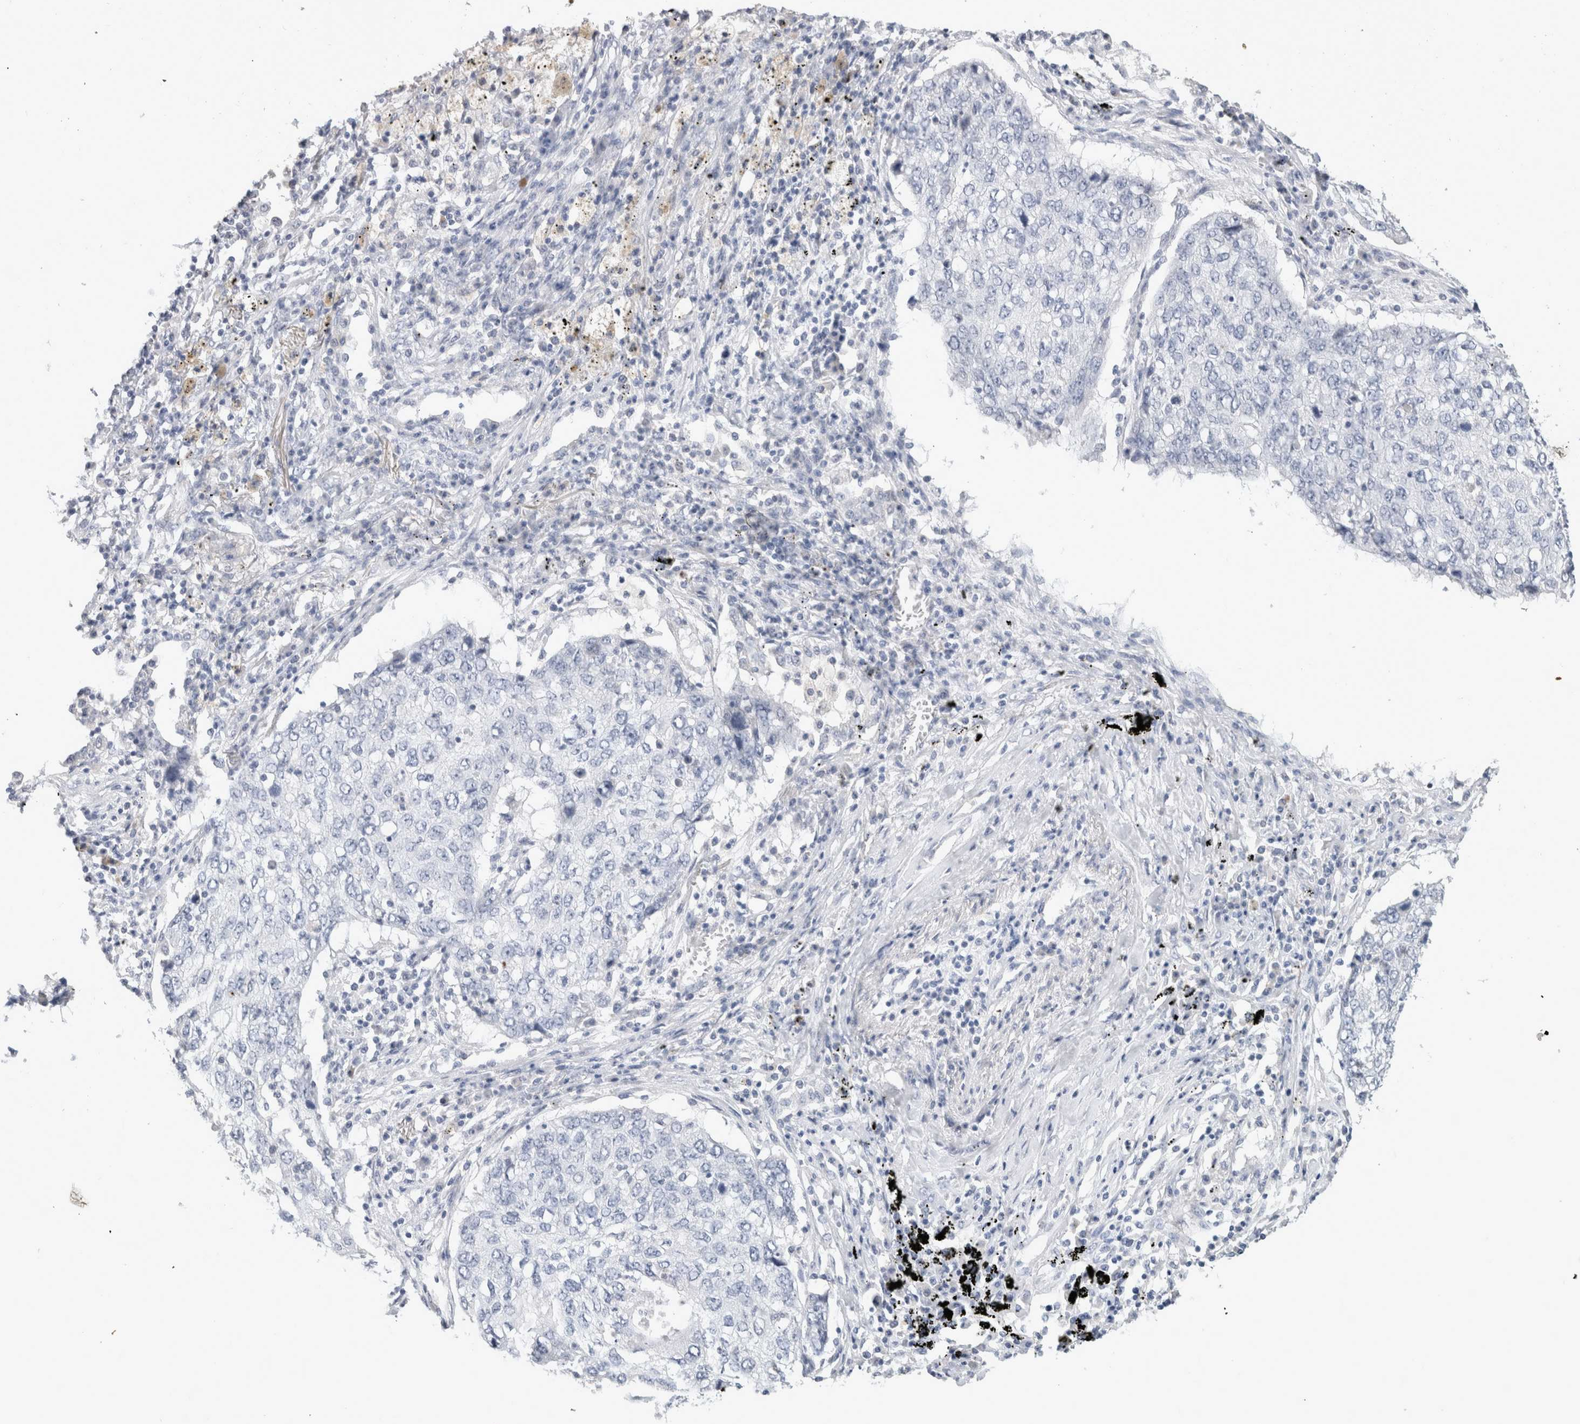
{"staining": {"intensity": "negative", "quantity": "none", "location": "none"}, "tissue": "lung cancer", "cell_type": "Tumor cells", "image_type": "cancer", "snomed": [{"axis": "morphology", "description": "Squamous cell carcinoma, NOS"}, {"axis": "topography", "description": "Lung"}], "caption": "Tumor cells are negative for protein expression in human lung cancer (squamous cell carcinoma).", "gene": "BCAN", "patient": {"sex": "female", "age": 63}}